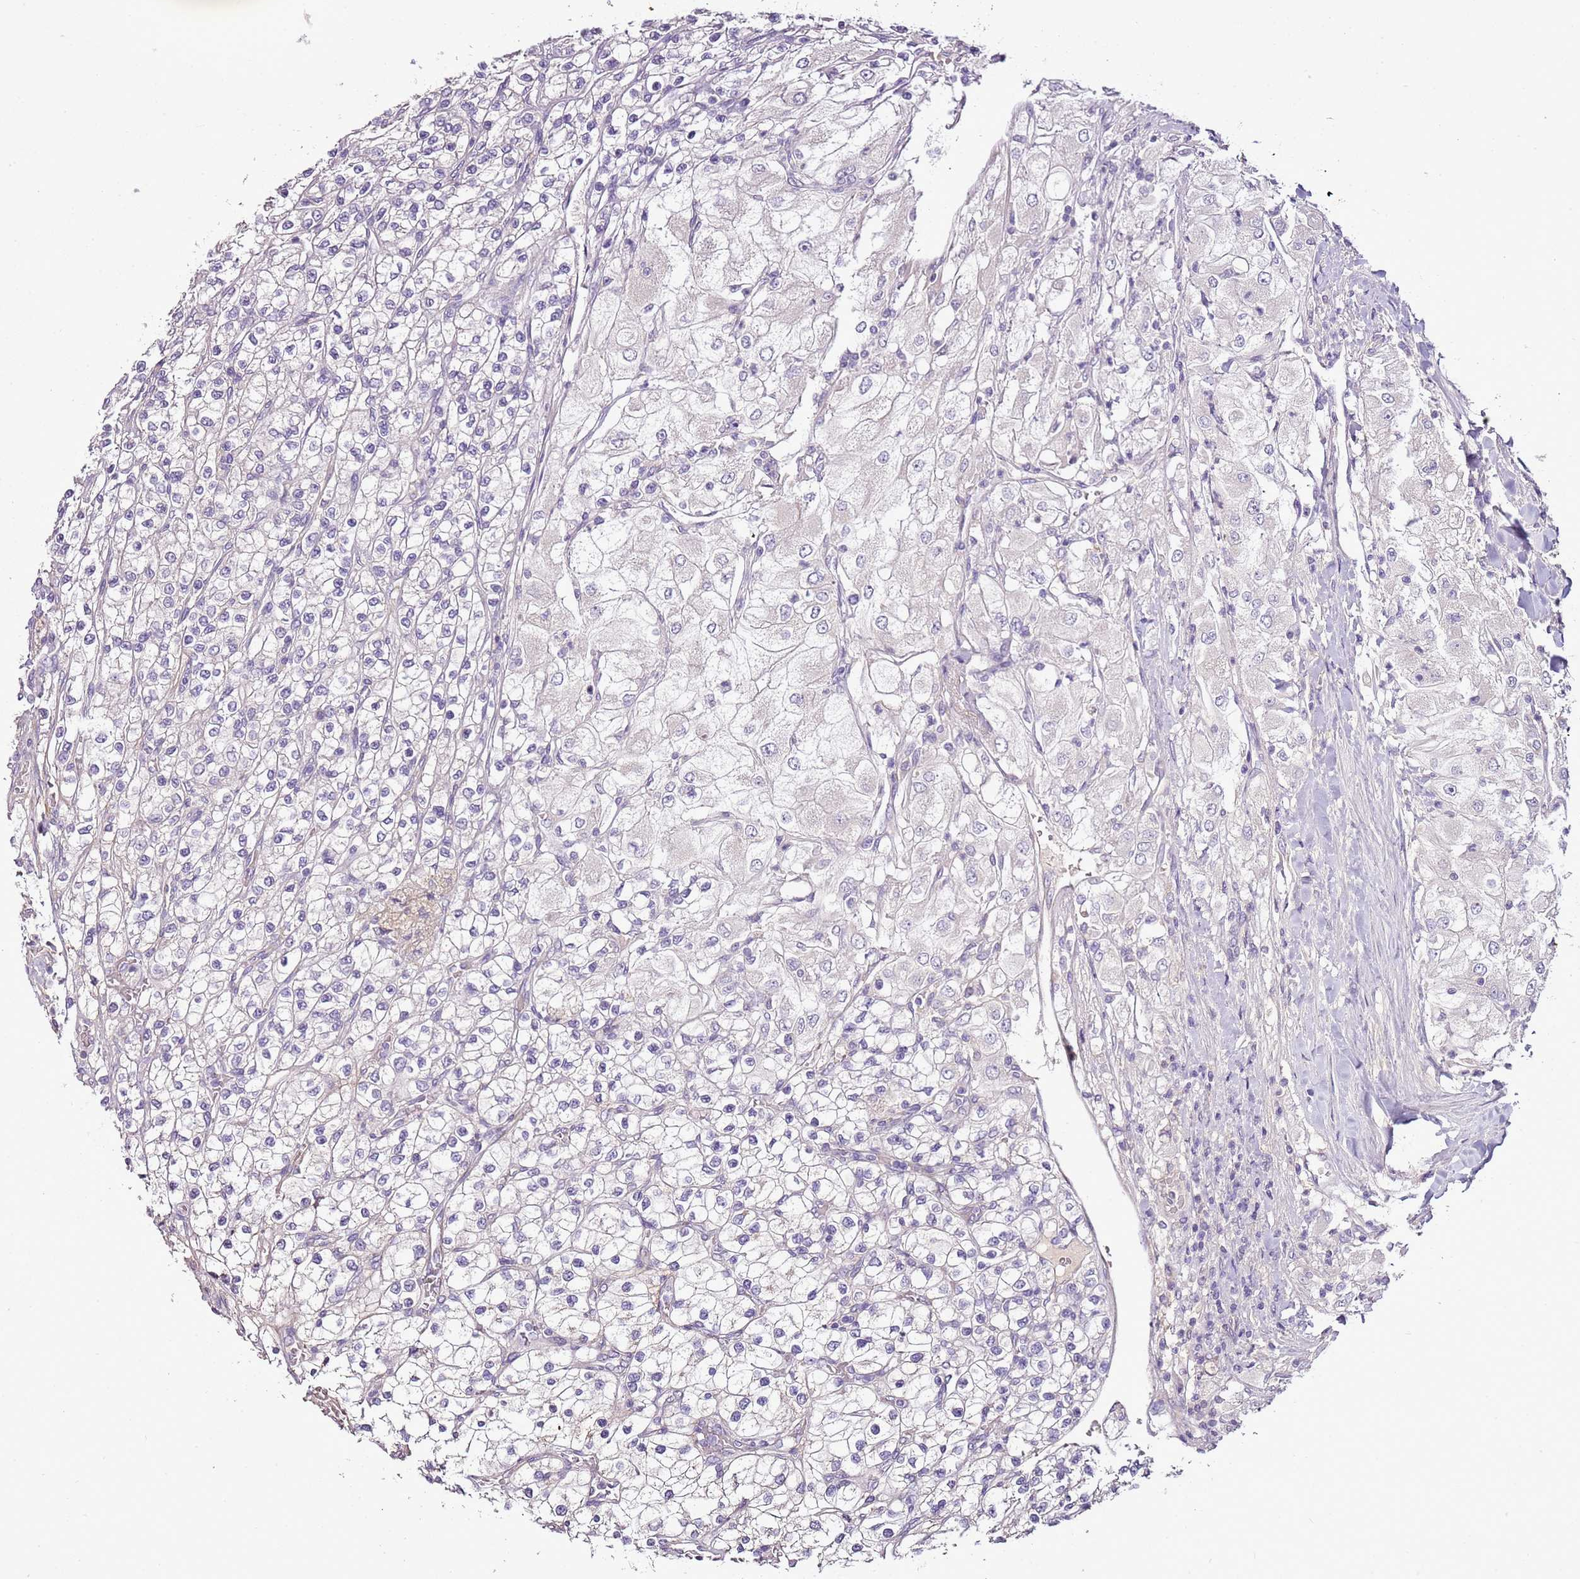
{"staining": {"intensity": "negative", "quantity": "none", "location": "none"}, "tissue": "renal cancer", "cell_type": "Tumor cells", "image_type": "cancer", "snomed": [{"axis": "morphology", "description": "Adenocarcinoma, NOS"}, {"axis": "topography", "description": "Kidney"}], "caption": "Immunohistochemistry image of neoplastic tissue: renal cancer (adenocarcinoma) stained with DAB exhibits no significant protein staining in tumor cells.", "gene": "CMKLR1", "patient": {"sex": "male", "age": 80}}